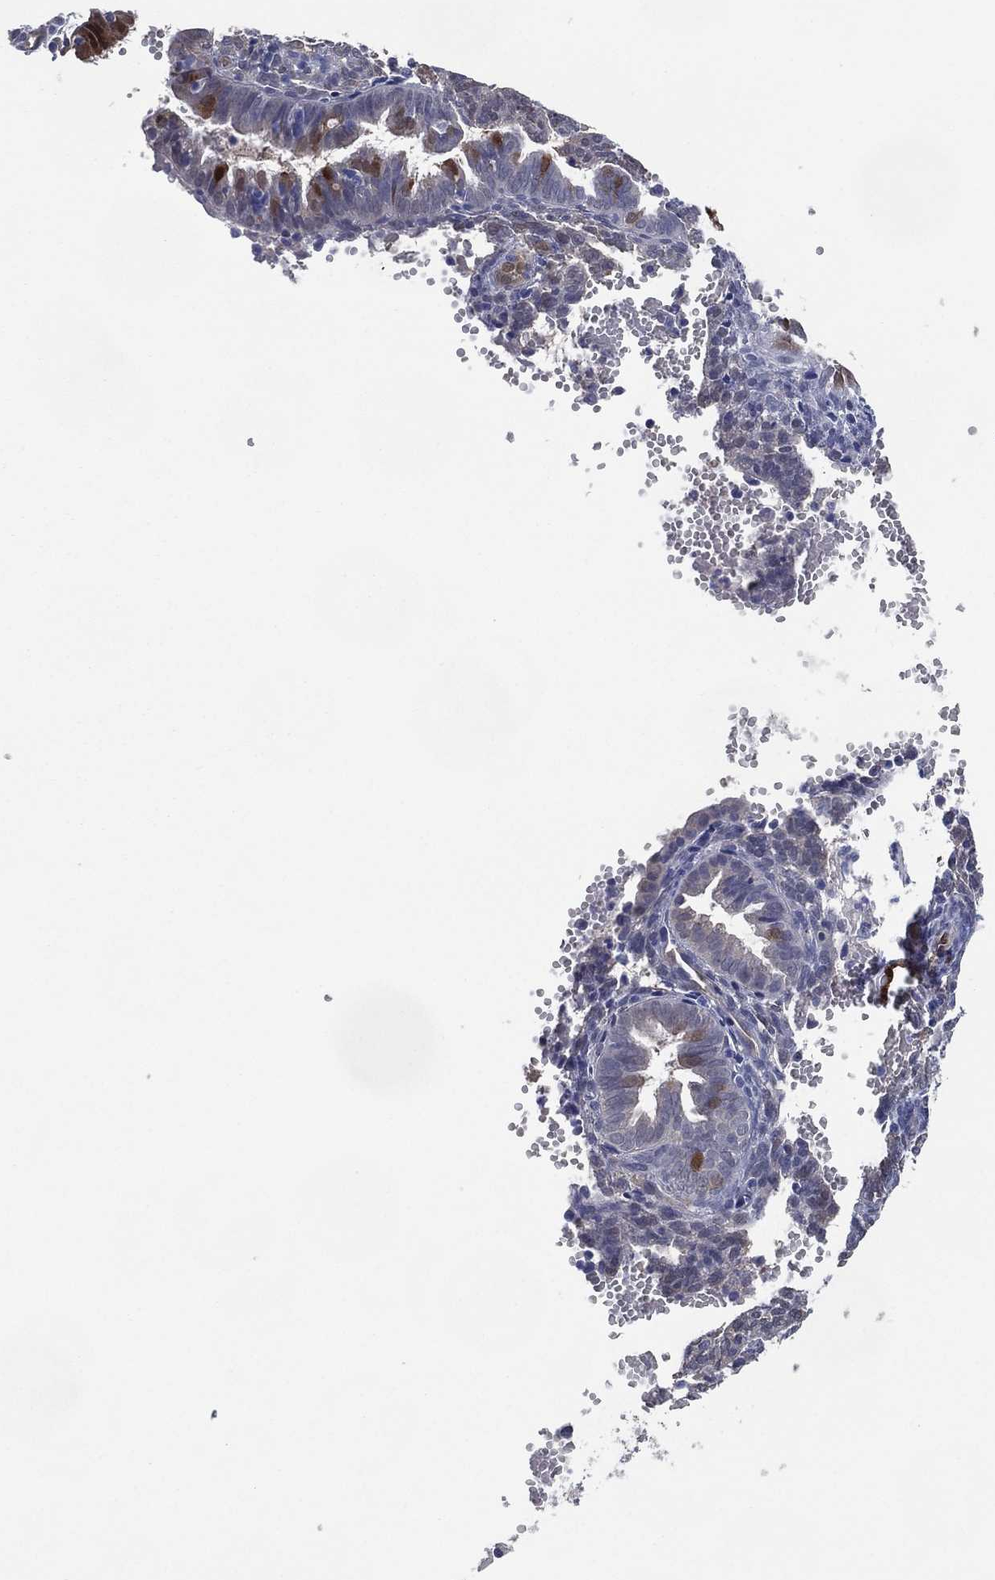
{"staining": {"intensity": "negative", "quantity": "none", "location": "none"}, "tissue": "endometrium", "cell_type": "Cells in endometrial stroma", "image_type": "normal", "snomed": [{"axis": "morphology", "description": "Normal tissue, NOS"}, {"axis": "topography", "description": "Endometrium"}], "caption": "Benign endometrium was stained to show a protein in brown. There is no significant staining in cells in endometrial stroma. (Immunohistochemistry, brightfield microscopy, high magnification).", "gene": "AK1", "patient": {"sex": "female", "age": 42}}